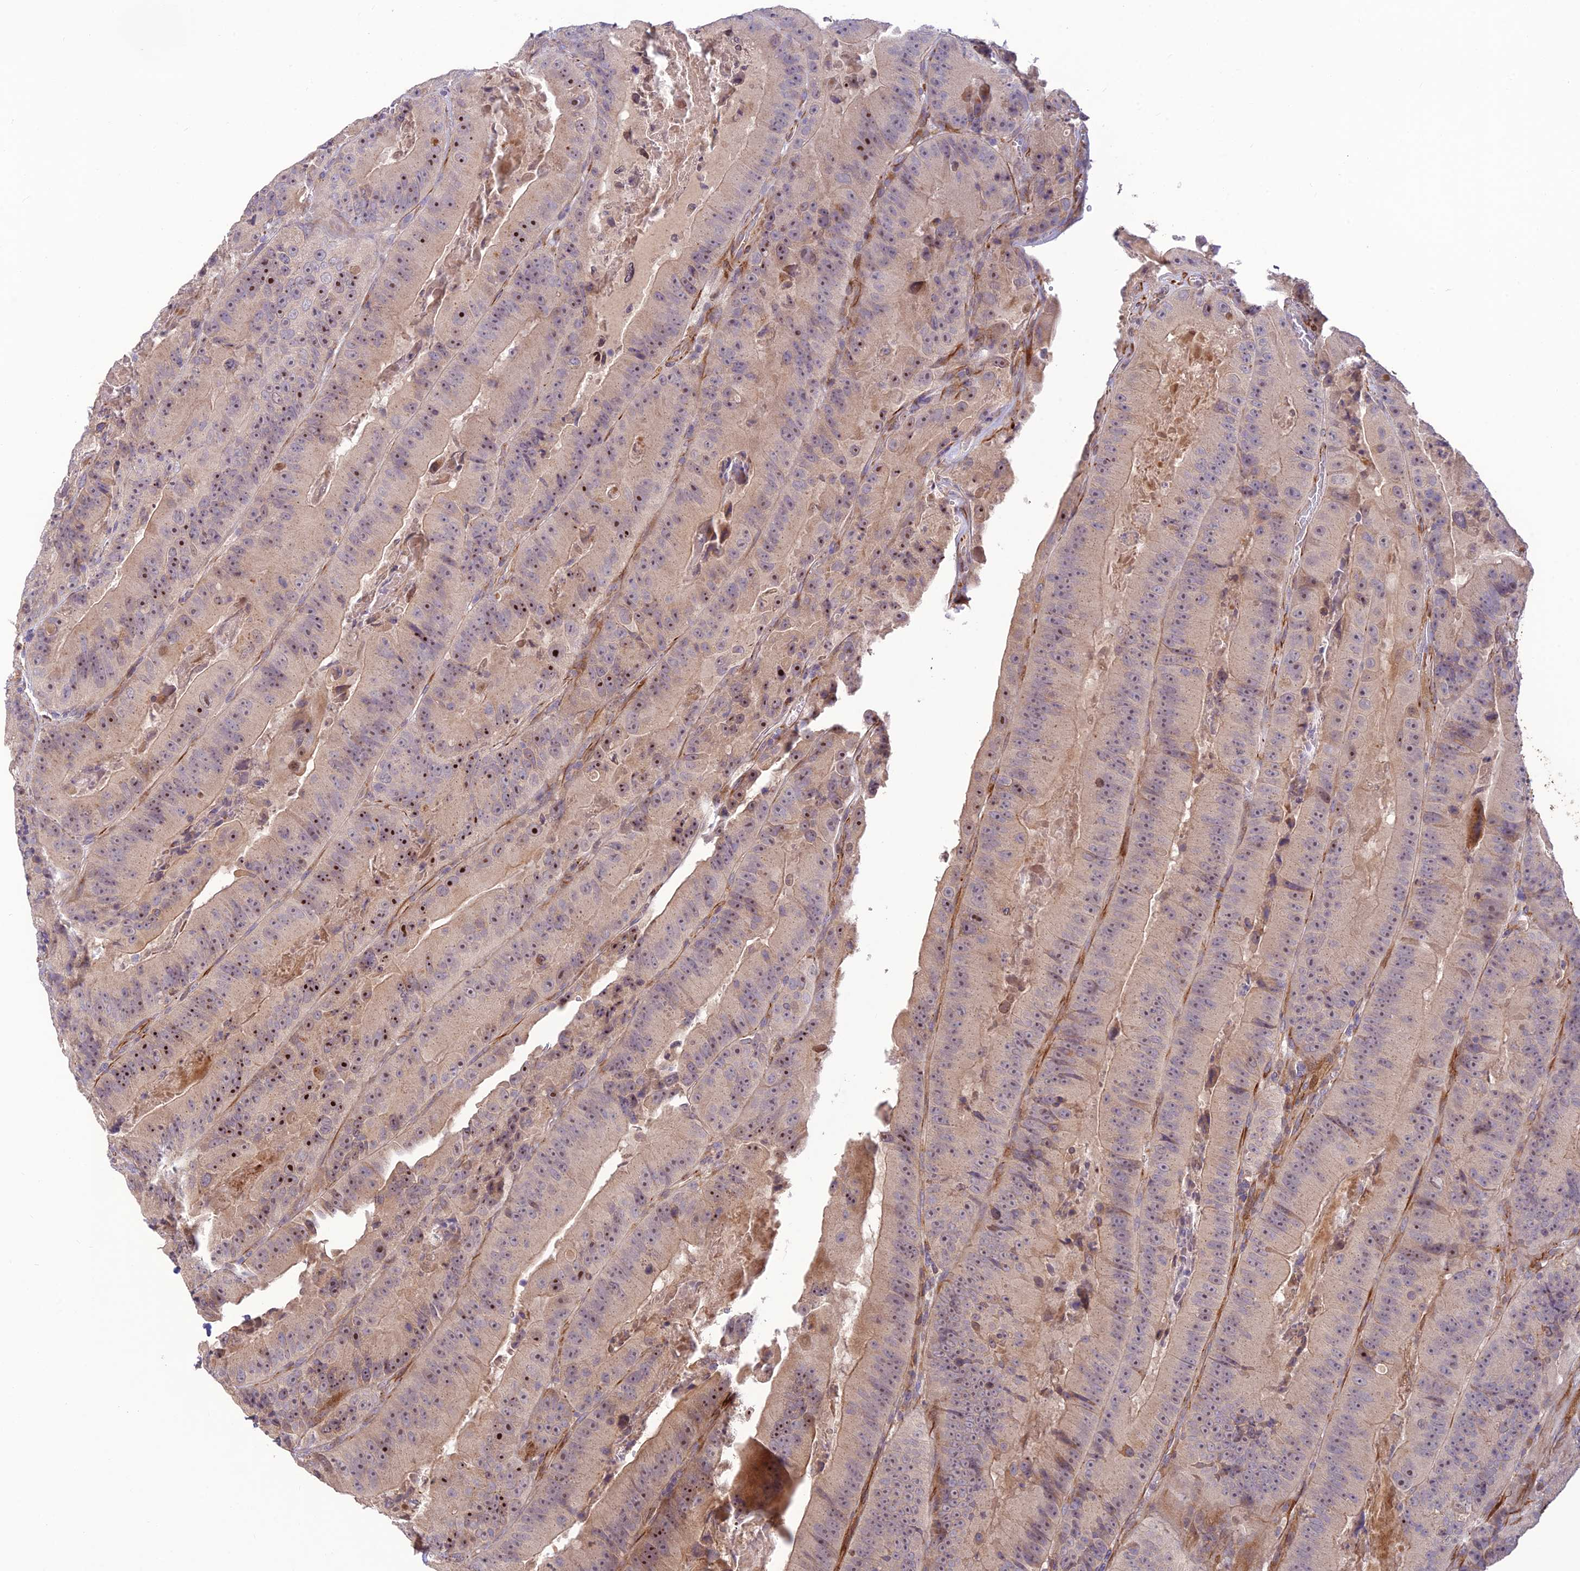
{"staining": {"intensity": "strong", "quantity": "<25%", "location": "nuclear"}, "tissue": "colorectal cancer", "cell_type": "Tumor cells", "image_type": "cancer", "snomed": [{"axis": "morphology", "description": "Adenocarcinoma, NOS"}, {"axis": "topography", "description": "Colon"}], "caption": "Human colorectal adenocarcinoma stained with a protein marker displays strong staining in tumor cells.", "gene": "ST8SIA5", "patient": {"sex": "female", "age": 86}}